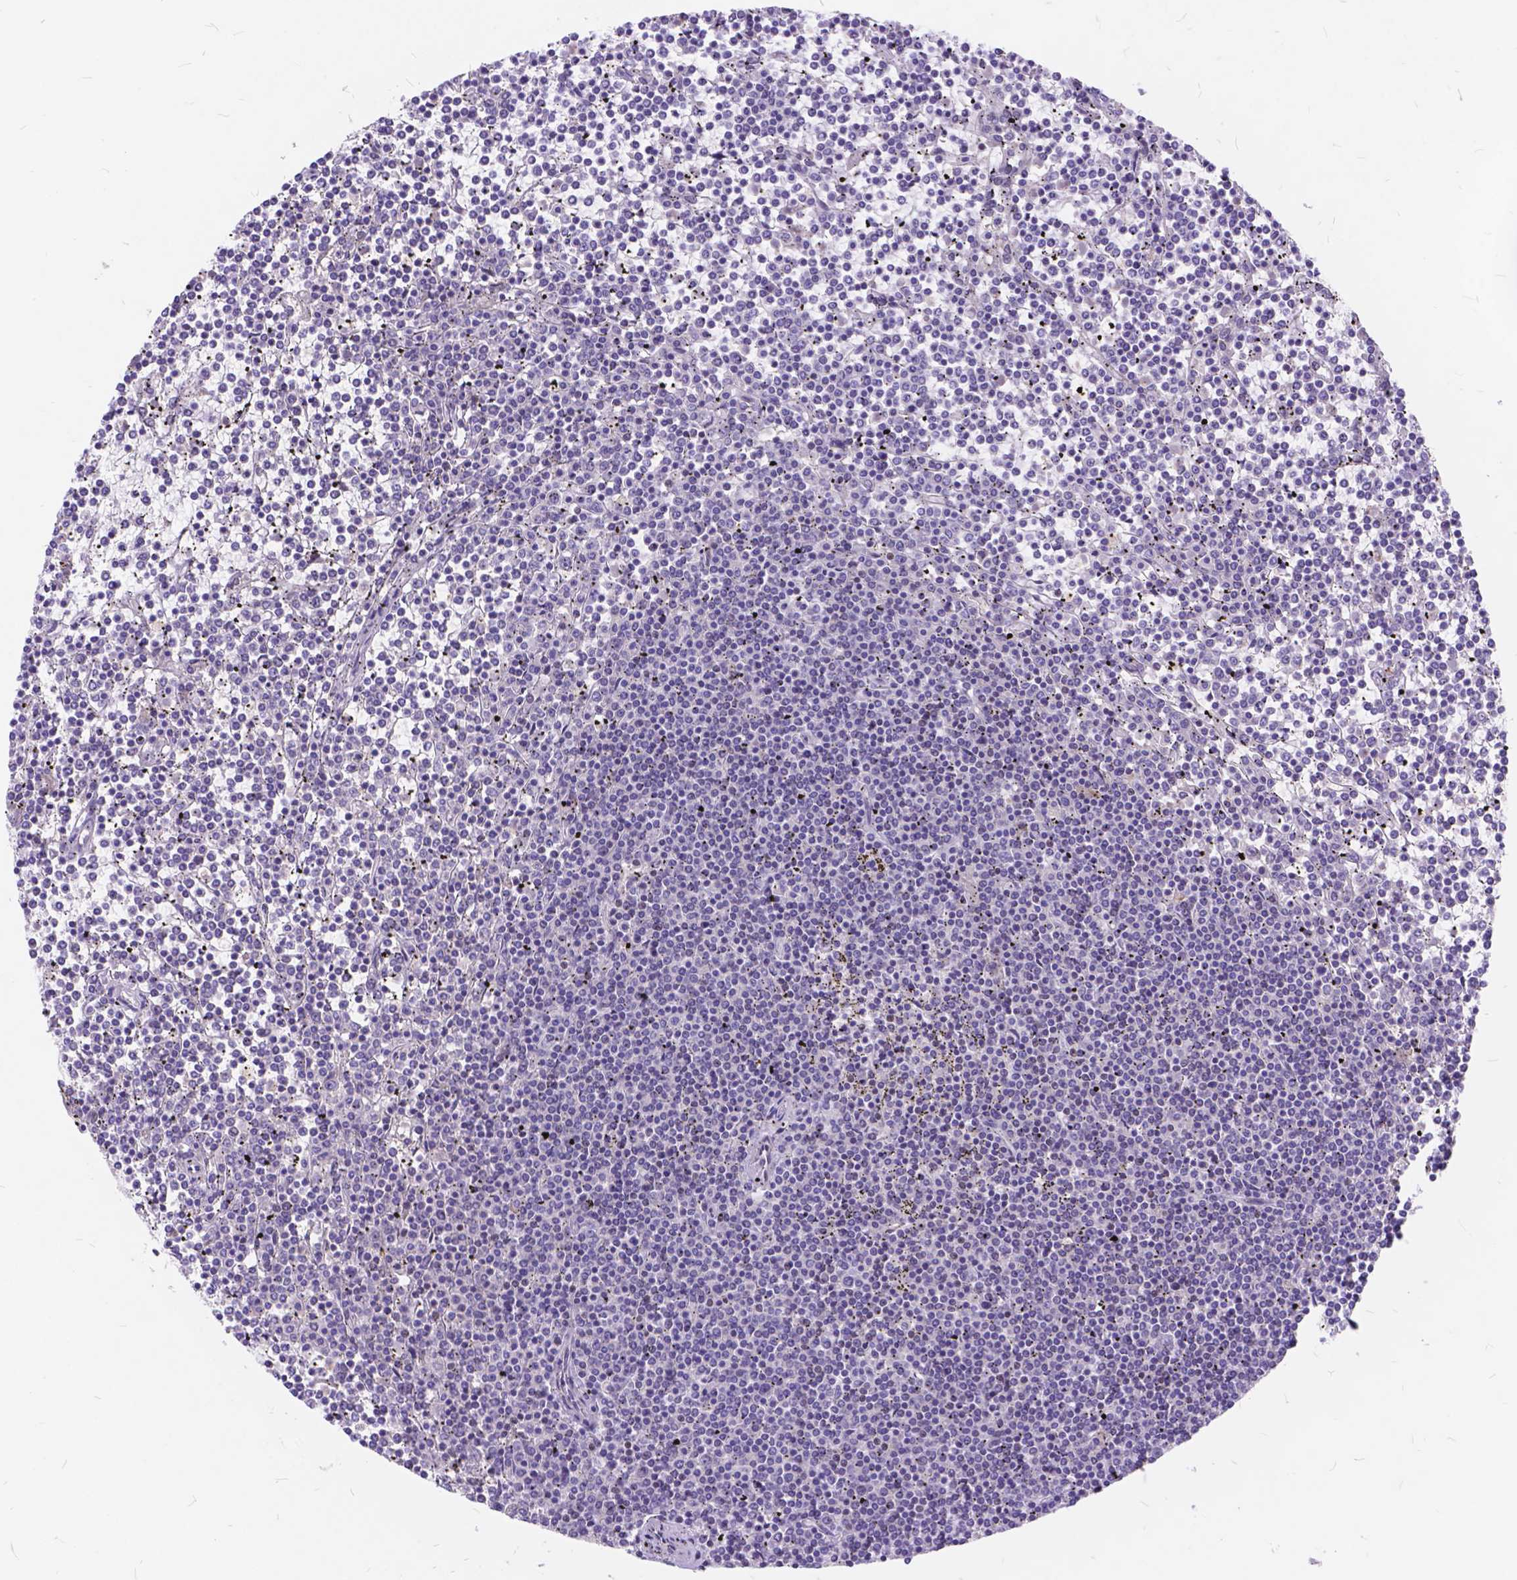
{"staining": {"intensity": "negative", "quantity": "none", "location": "none"}, "tissue": "lymphoma", "cell_type": "Tumor cells", "image_type": "cancer", "snomed": [{"axis": "morphology", "description": "Malignant lymphoma, non-Hodgkin's type, Low grade"}, {"axis": "topography", "description": "Spleen"}], "caption": "The photomicrograph demonstrates no staining of tumor cells in lymphoma.", "gene": "MAN2C1", "patient": {"sex": "female", "age": 19}}